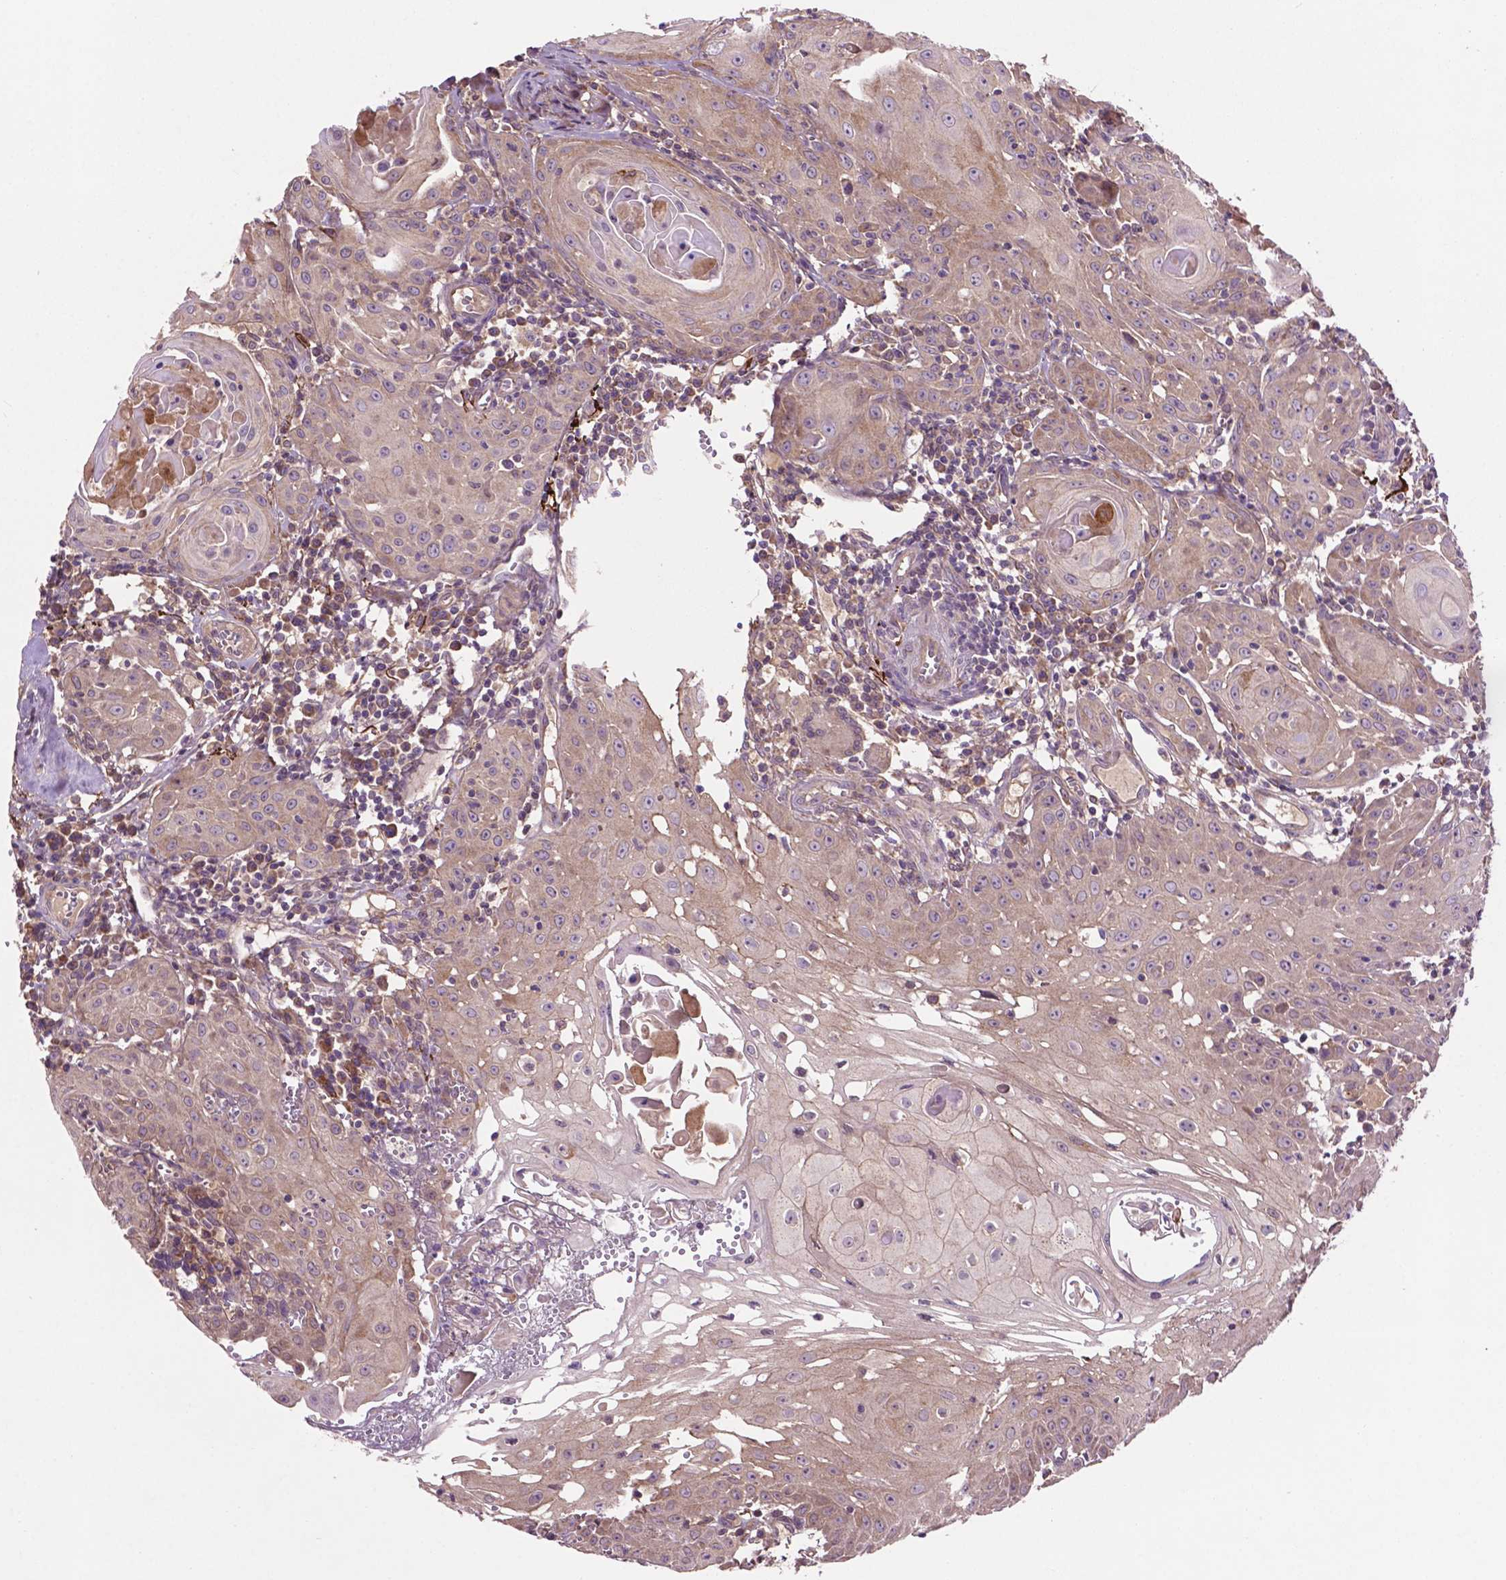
{"staining": {"intensity": "weak", "quantity": ">75%", "location": "cytoplasmic/membranous"}, "tissue": "head and neck cancer", "cell_type": "Tumor cells", "image_type": "cancer", "snomed": [{"axis": "morphology", "description": "Squamous cell carcinoma, NOS"}, {"axis": "topography", "description": "Head-Neck"}], "caption": "This is an image of immunohistochemistry (IHC) staining of head and neck cancer, which shows weak staining in the cytoplasmic/membranous of tumor cells.", "gene": "GJA9", "patient": {"sex": "female", "age": 80}}